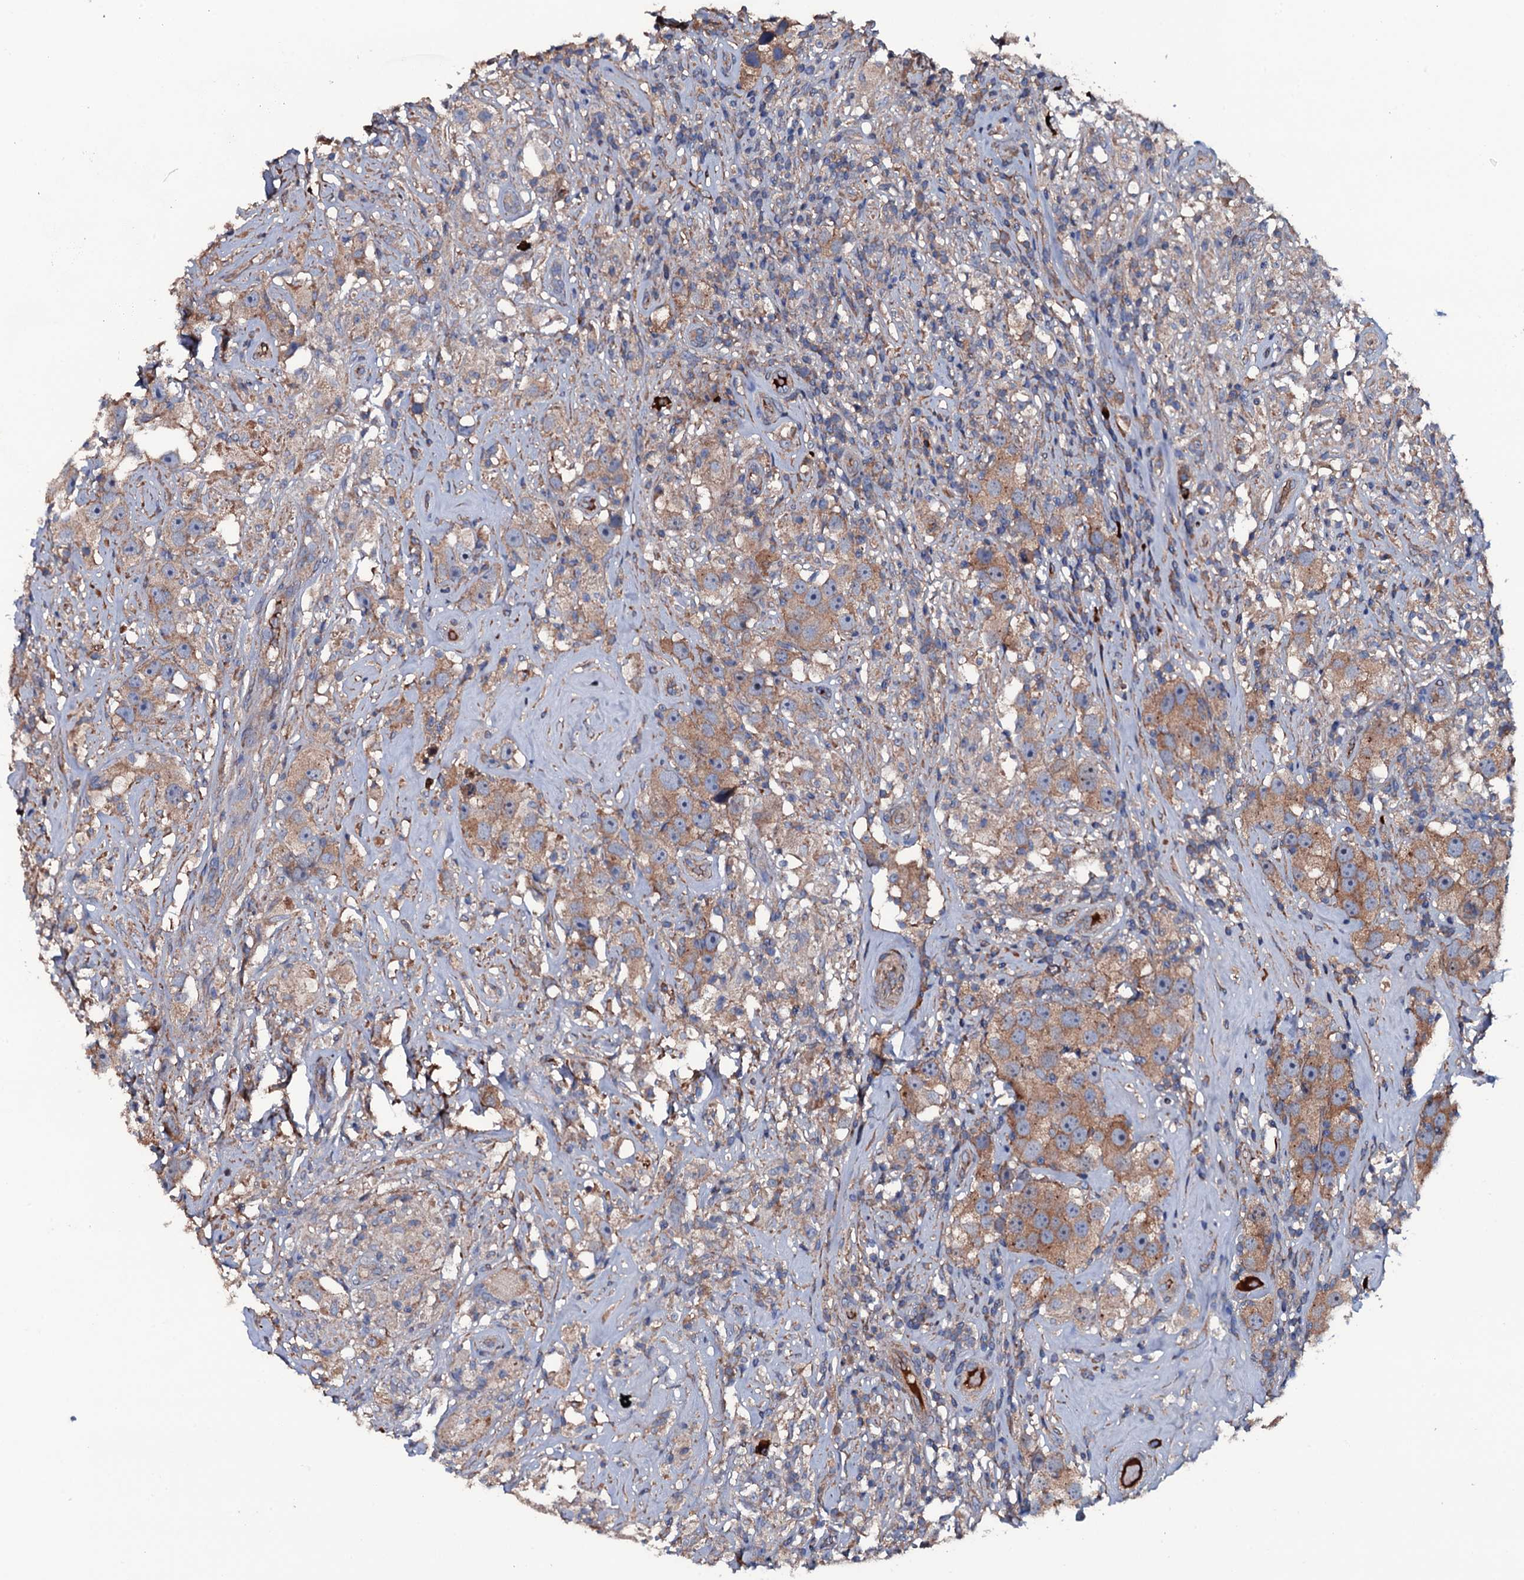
{"staining": {"intensity": "moderate", "quantity": ">75%", "location": "cytoplasmic/membranous"}, "tissue": "testis cancer", "cell_type": "Tumor cells", "image_type": "cancer", "snomed": [{"axis": "morphology", "description": "Seminoma, NOS"}, {"axis": "topography", "description": "Testis"}], "caption": "Brown immunohistochemical staining in testis cancer reveals moderate cytoplasmic/membranous staining in about >75% of tumor cells.", "gene": "NEK1", "patient": {"sex": "male", "age": 49}}